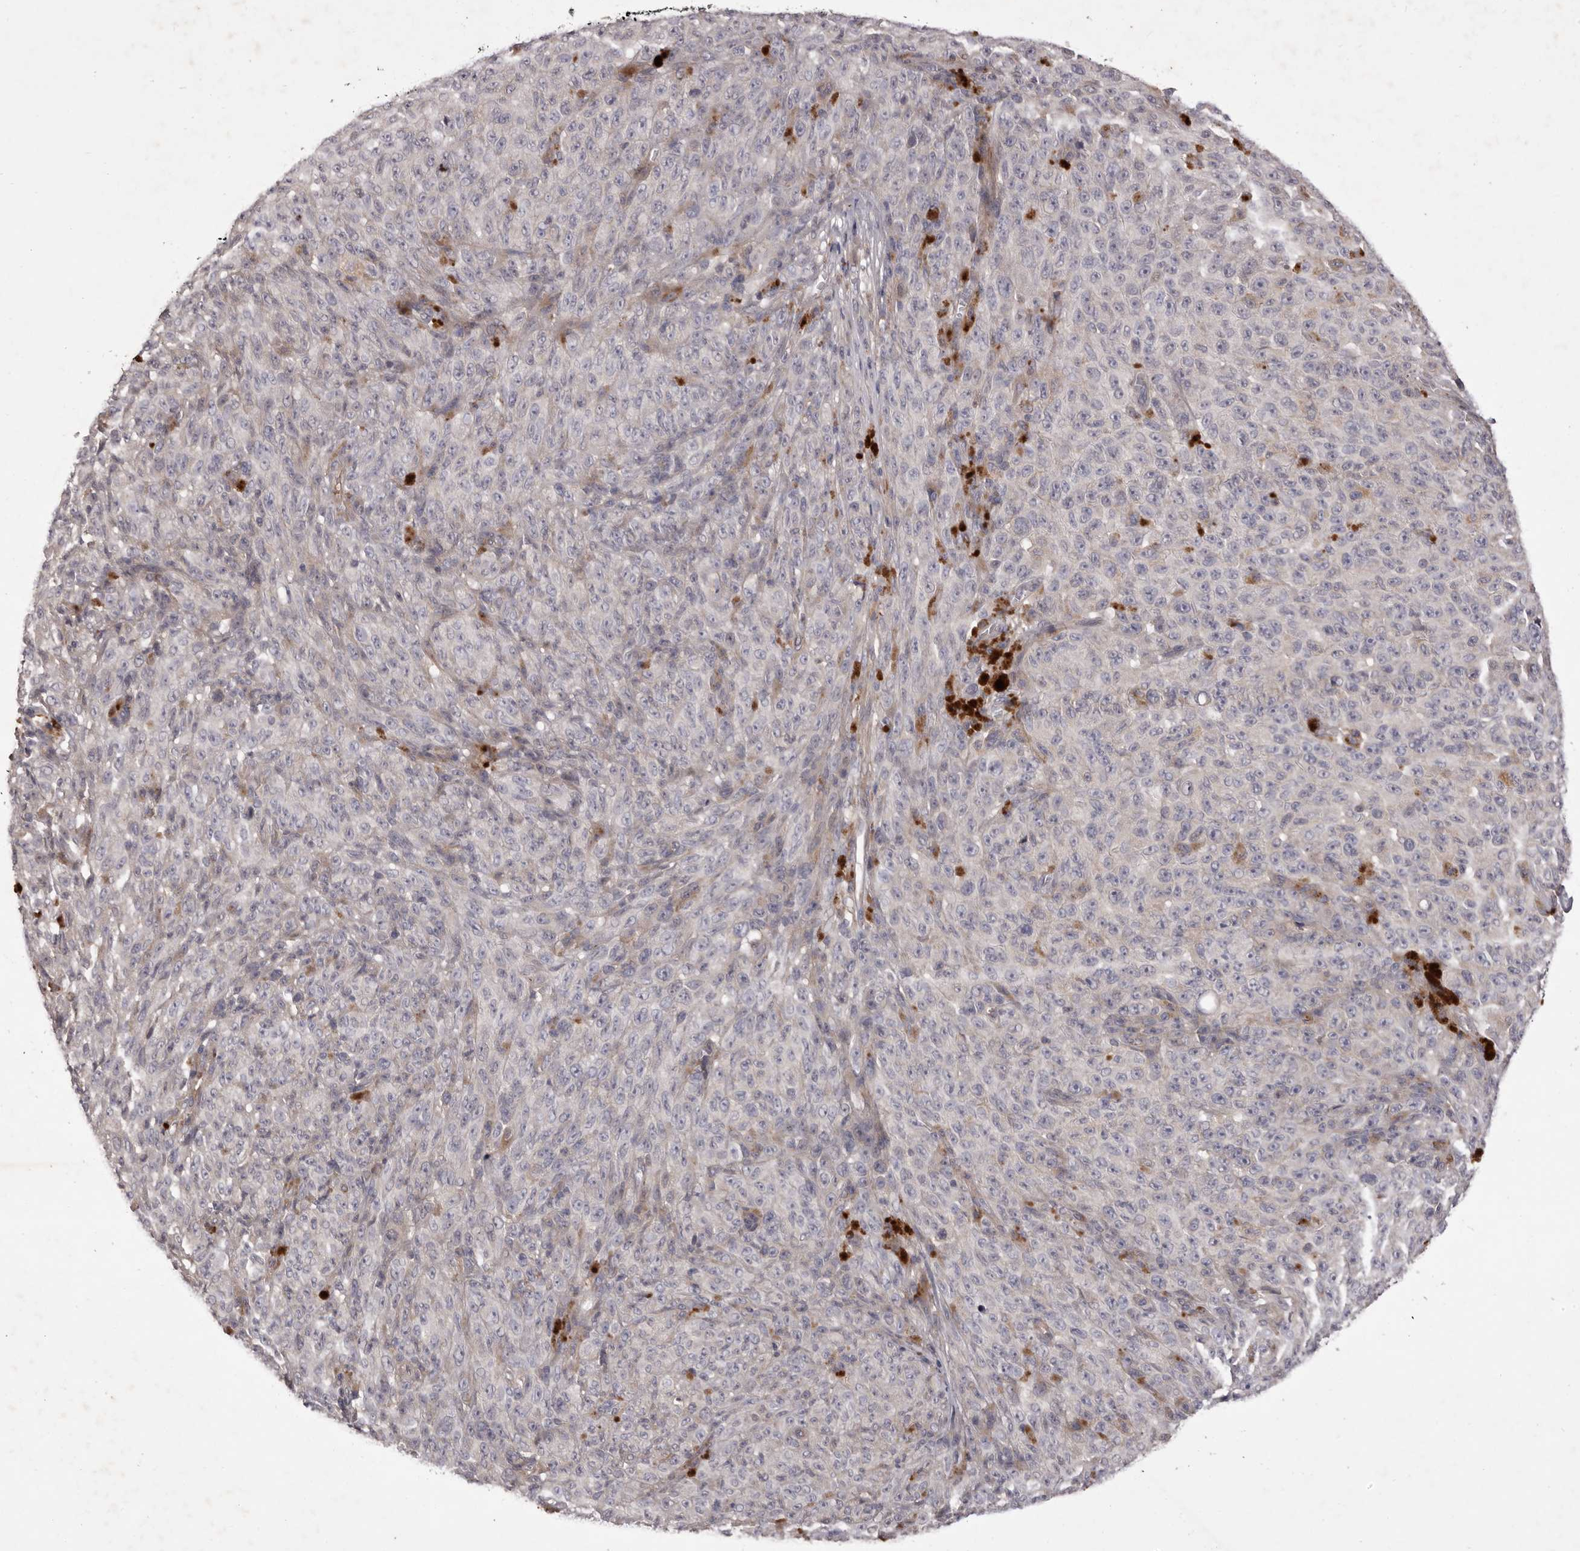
{"staining": {"intensity": "negative", "quantity": "none", "location": "none"}, "tissue": "melanoma", "cell_type": "Tumor cells", "image_type": "cancer", "snomed": [{"axis": "morphology", "description": "Malignant melanoma, NOS"}, {"axis": "topography", "description": "Skin"}], "caption": "There is no significant staining in tumor cells of melanoma.", "gene": "PNRC1", "patient": {"sex": "female", "age": 82}}